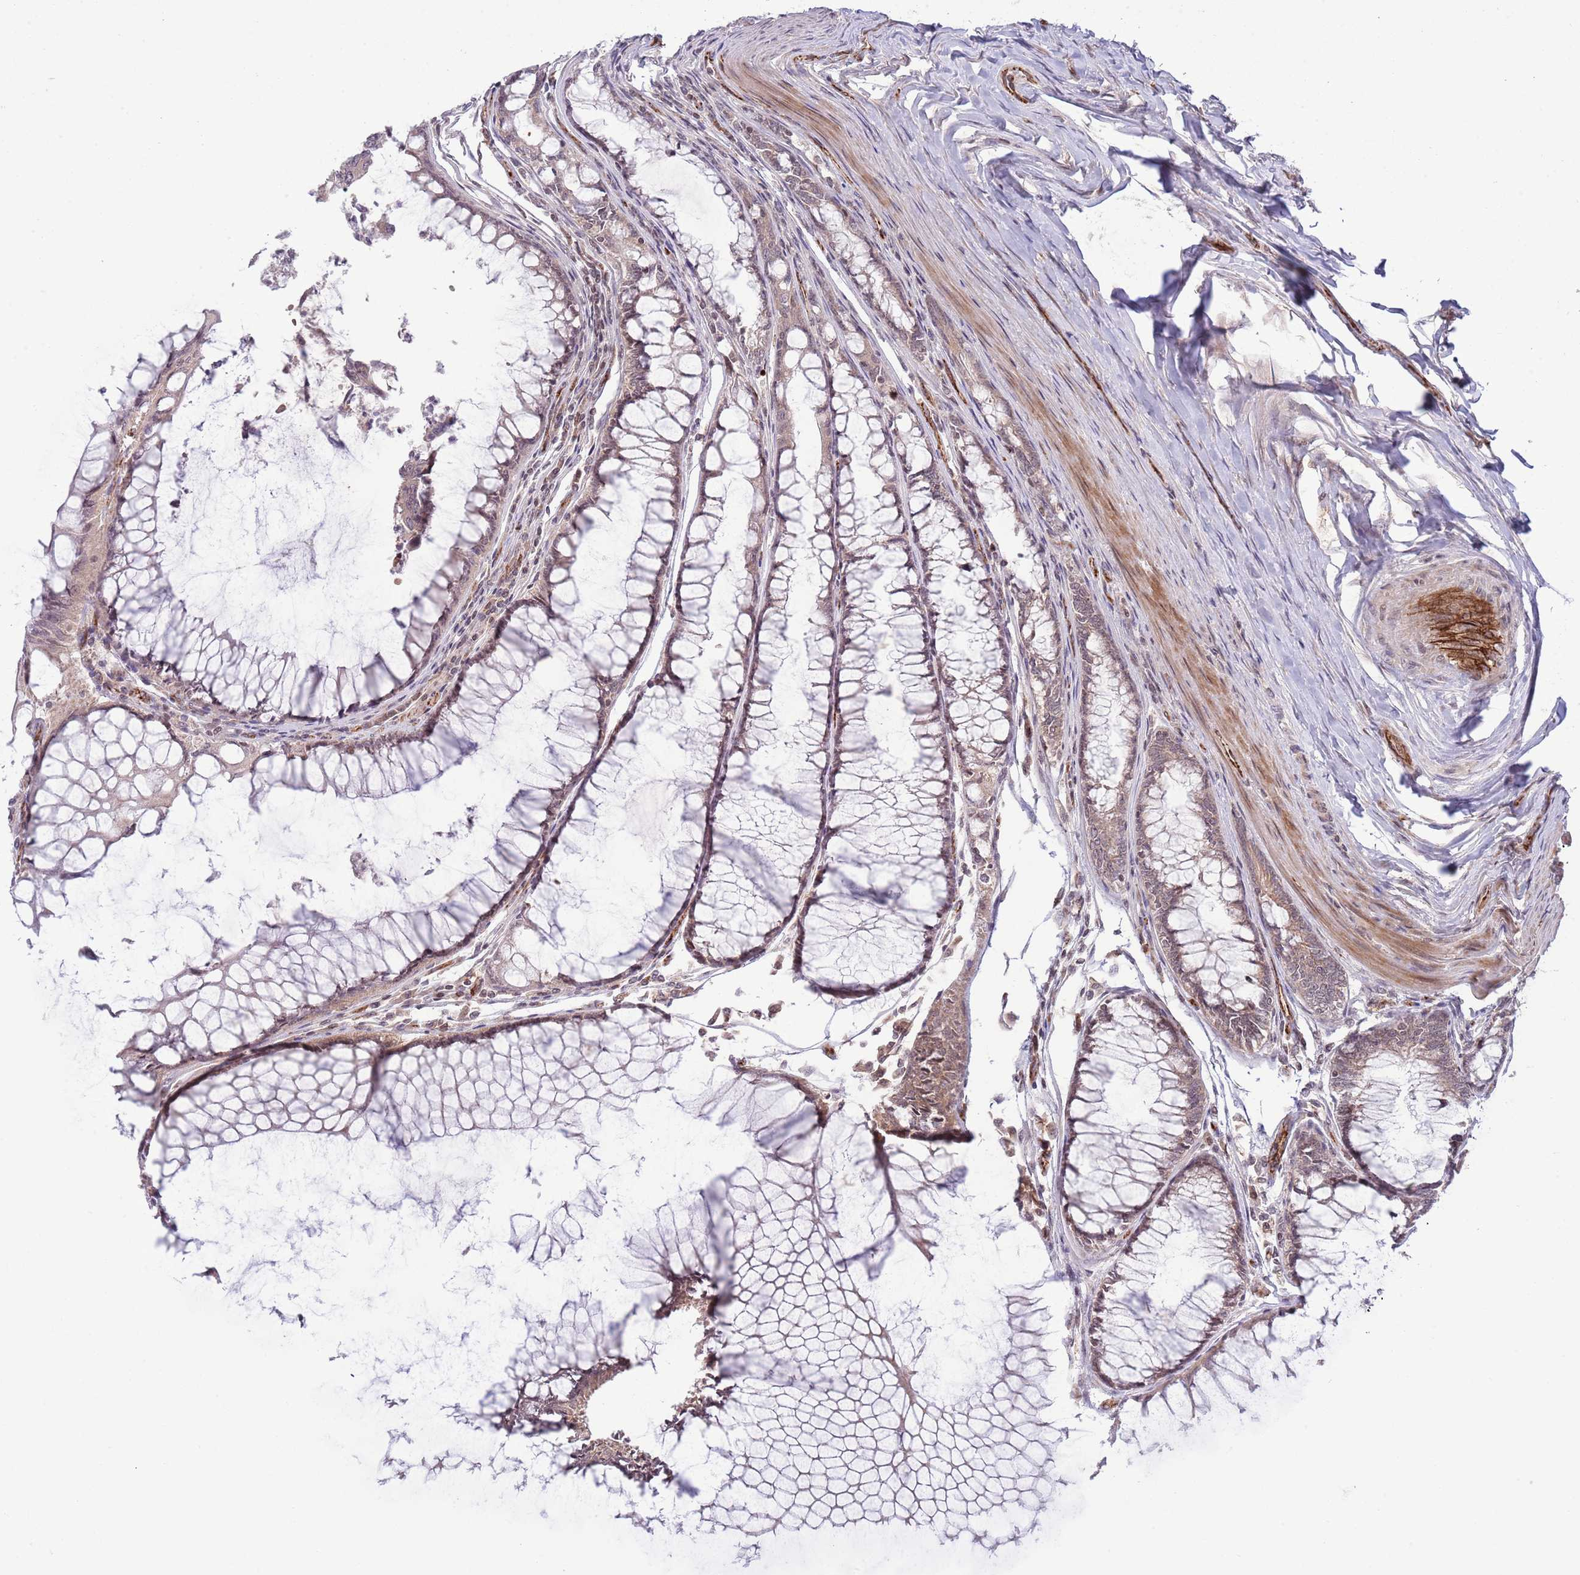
{"staining": {"intensity": "weak", "quantity": "<25%", "location": "cytoplasmic/membranous"}, "tissue": "colorectal cancer", "cell_type": "Tumor cells", "image_type": "cancer", "snomed": [{"axis": "morphology", "description": "Adenocarcinoma, NOS"}, {"axis": "topography", "description": "Colon"}], "caption": "The photomicrograph shows no staining of tumor cells in colorectal cancer.", "gene": "DPP10", "patient": {"sex": "female", "age": 67}}